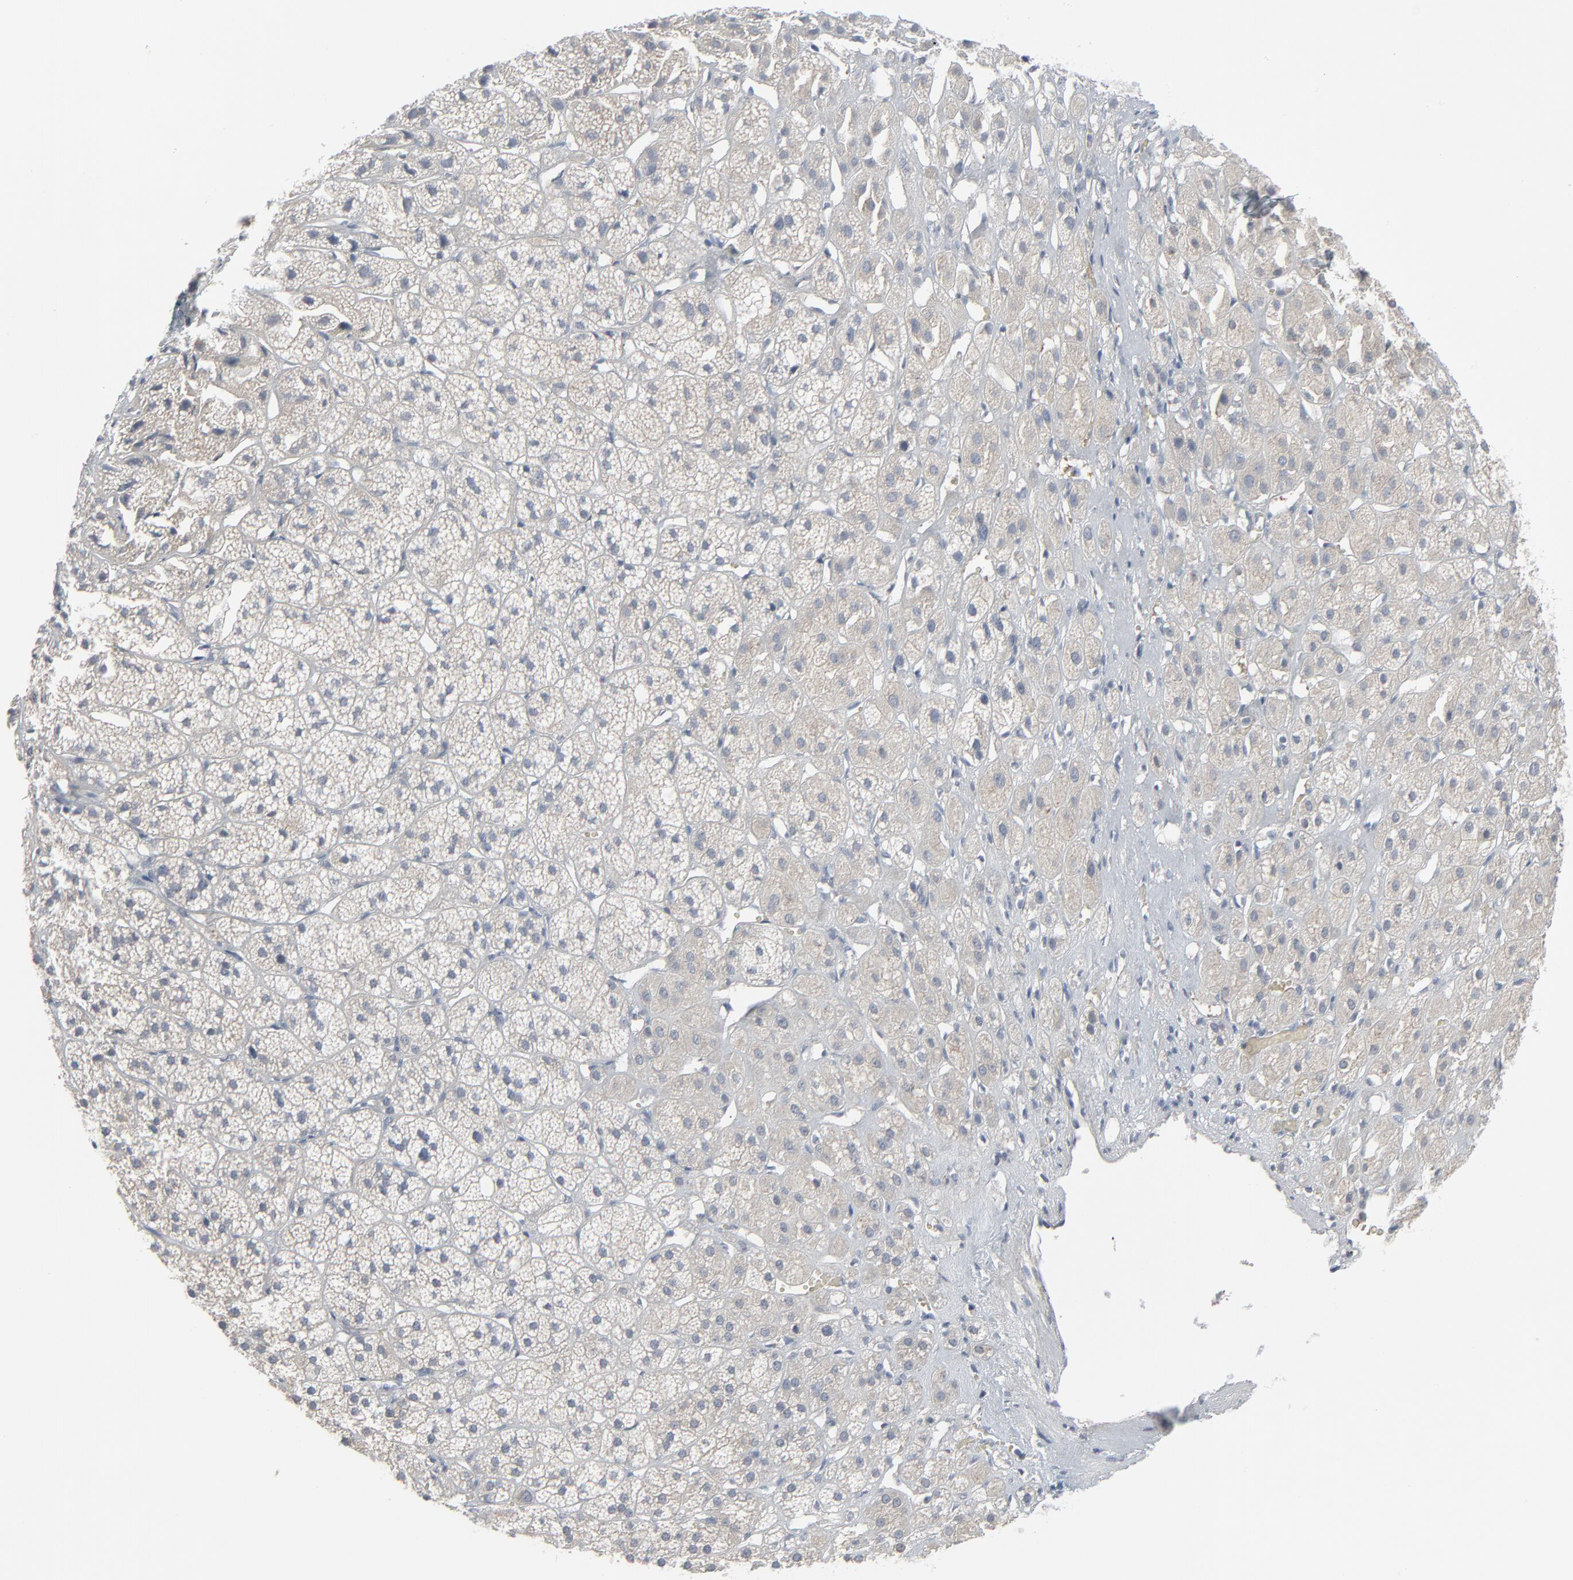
{"staining": {"intensity": "negative", "quantity": "none", "location": "none"}, "tissue": "adrenal gland", "cell_type": "Glandular cells", "image_type": "normal", "snomed": [{"axis": "morphology", "description": "Normal tissue, NOS"}, {"axis": "topography", "description": "Adrenal gland"}], "caption": "Glandular cells are negative for protein expression in normal human adrenal gland.", "gene": "NEUROD1", "patient": {"sex": "female", "age": 71}}